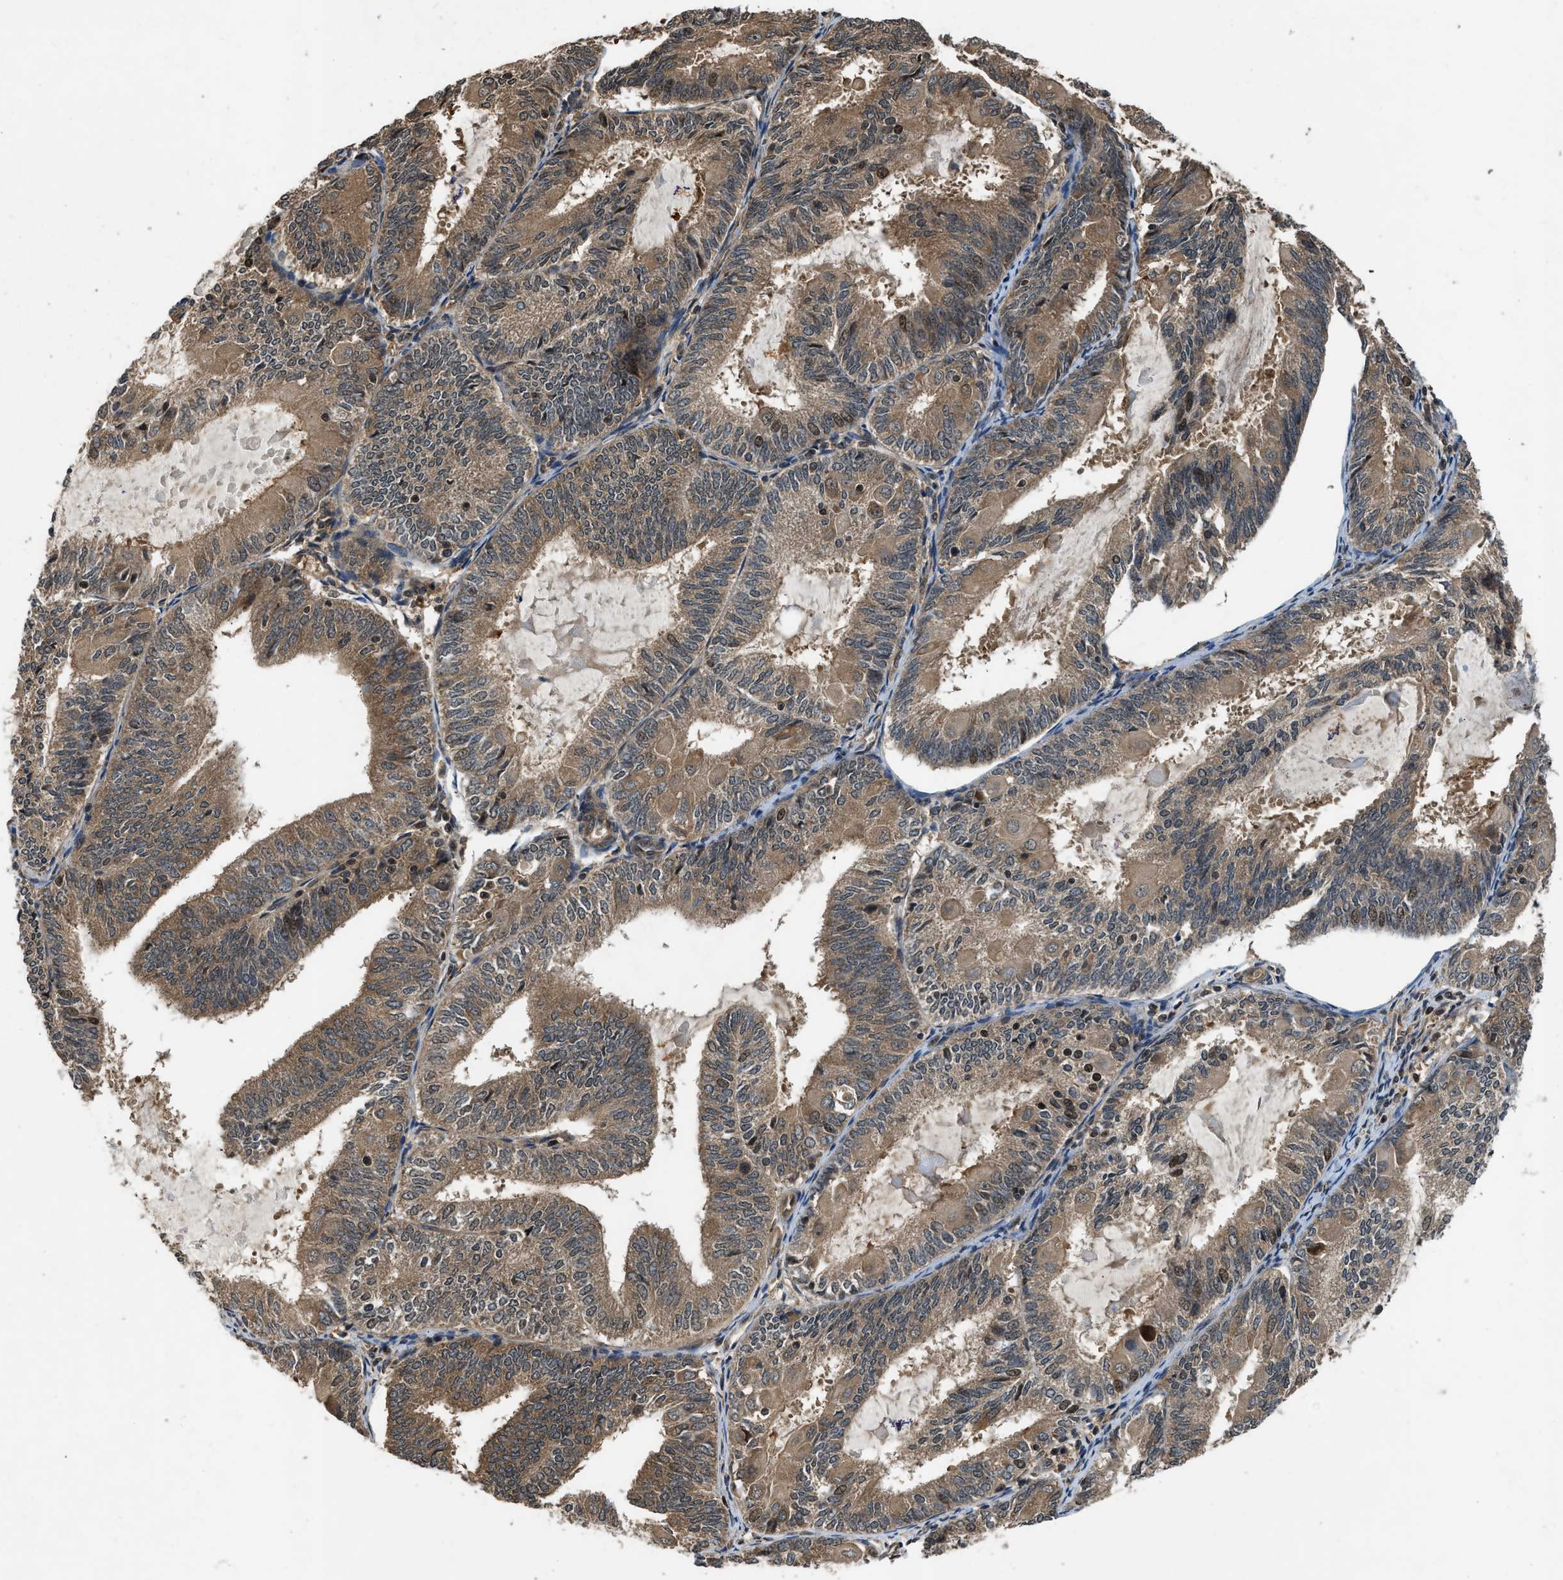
{"staining": {"intensity": "moderate", "quantity": ">75%", "location": "cytoplasmic/membranous,nuclear"}, "tissue": "endometrial cancer", "cell_type": "Tumor cells", "image_type": "cancer", "snomed": [{"axis": "morphology", "description": "Adenocarcinoma, NOS"}, {"axis": "topography", "description": "Endometrium"}], "caption": "The micrograph displays a brown stain indicating the presence of a protein in the cytoplasmic/membranous and nuclear of tumor cells in adenocarcinoma (endometrial).", "gene": "RPS6KB1", "patient": {"sex": "female", "age": 81}}